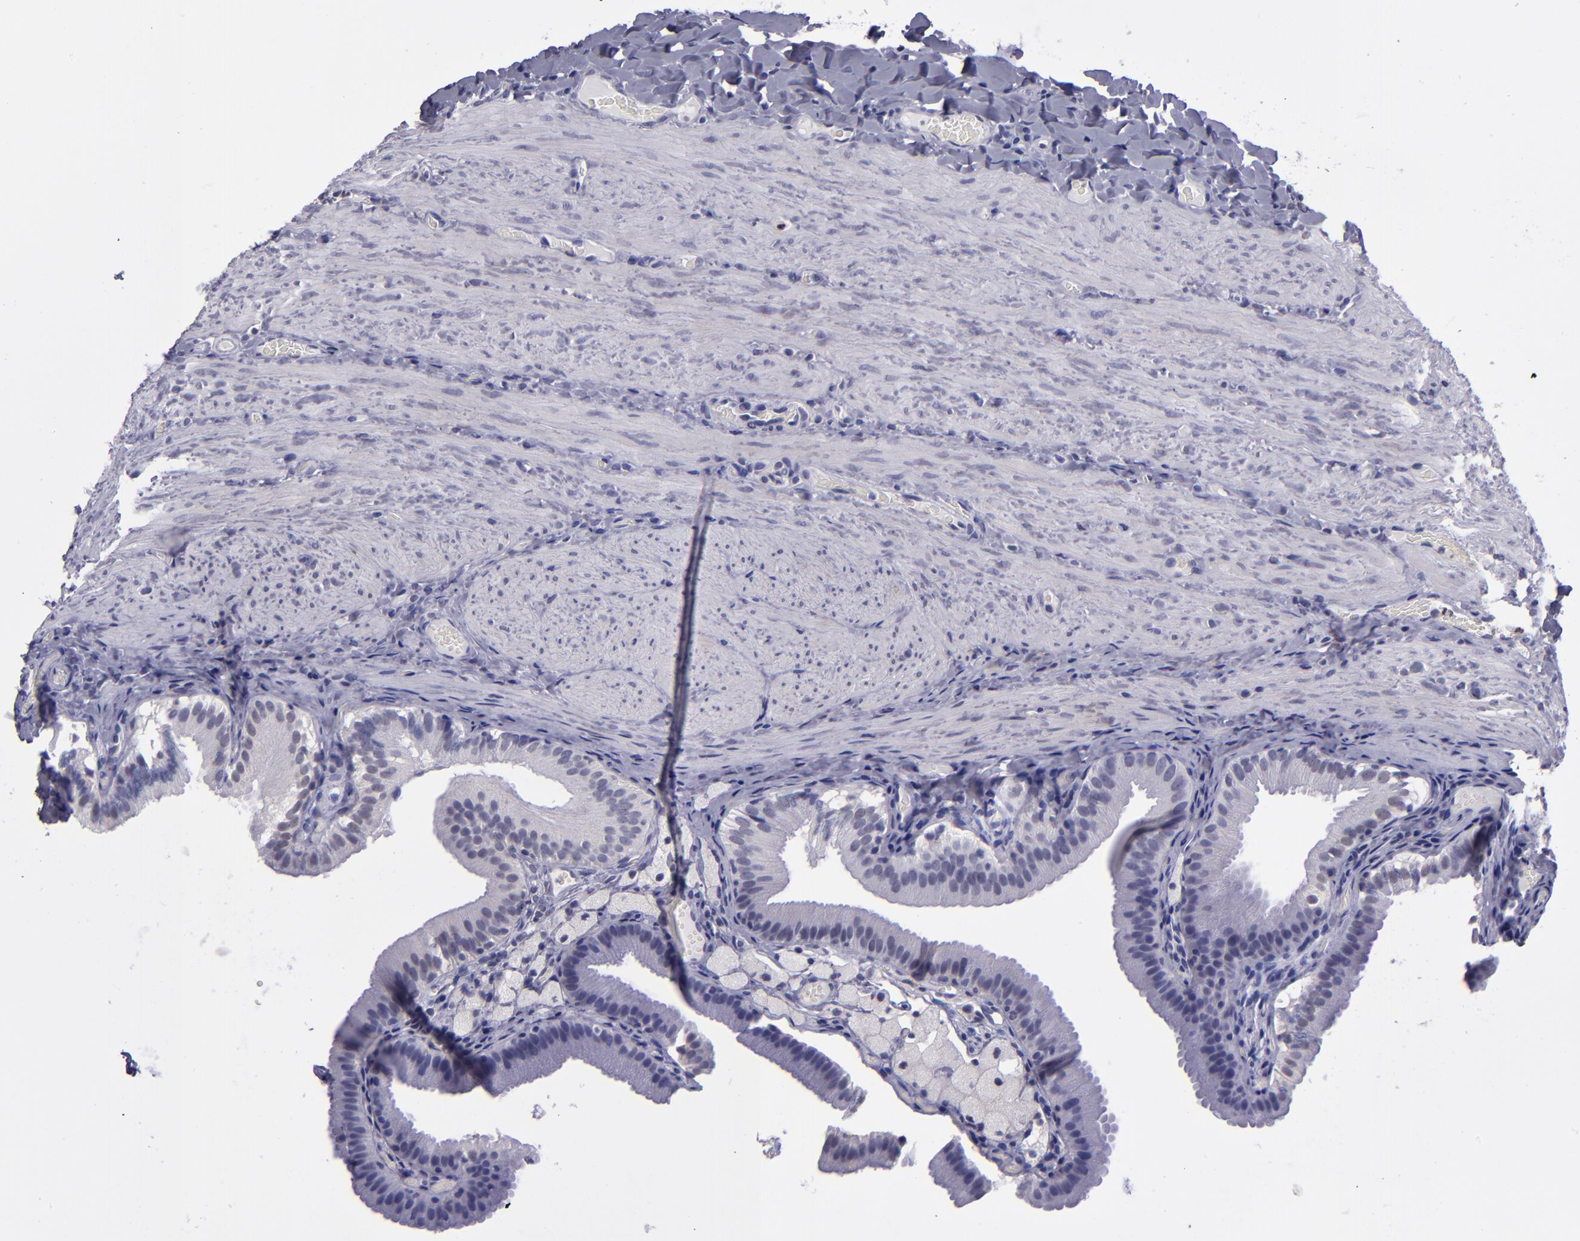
{"staining": {"intensity": "negative", "quantity": "none", "location": "none"}, "tissue": "gallbladder", "cell_type": "Glandular cells", "image_type": "normal", "snomed": [{"axis": "morphology", "description": "Normal tissue, NOS"}, {"axis": "topography", "description": "Gallbladder"}], "caption": "An IHC image of normal gallbladder is shown. There is no staining in glandular cells of gallbladder.", "gene": "CEBPE", "patient": {"sex": "female", "age": 24}}